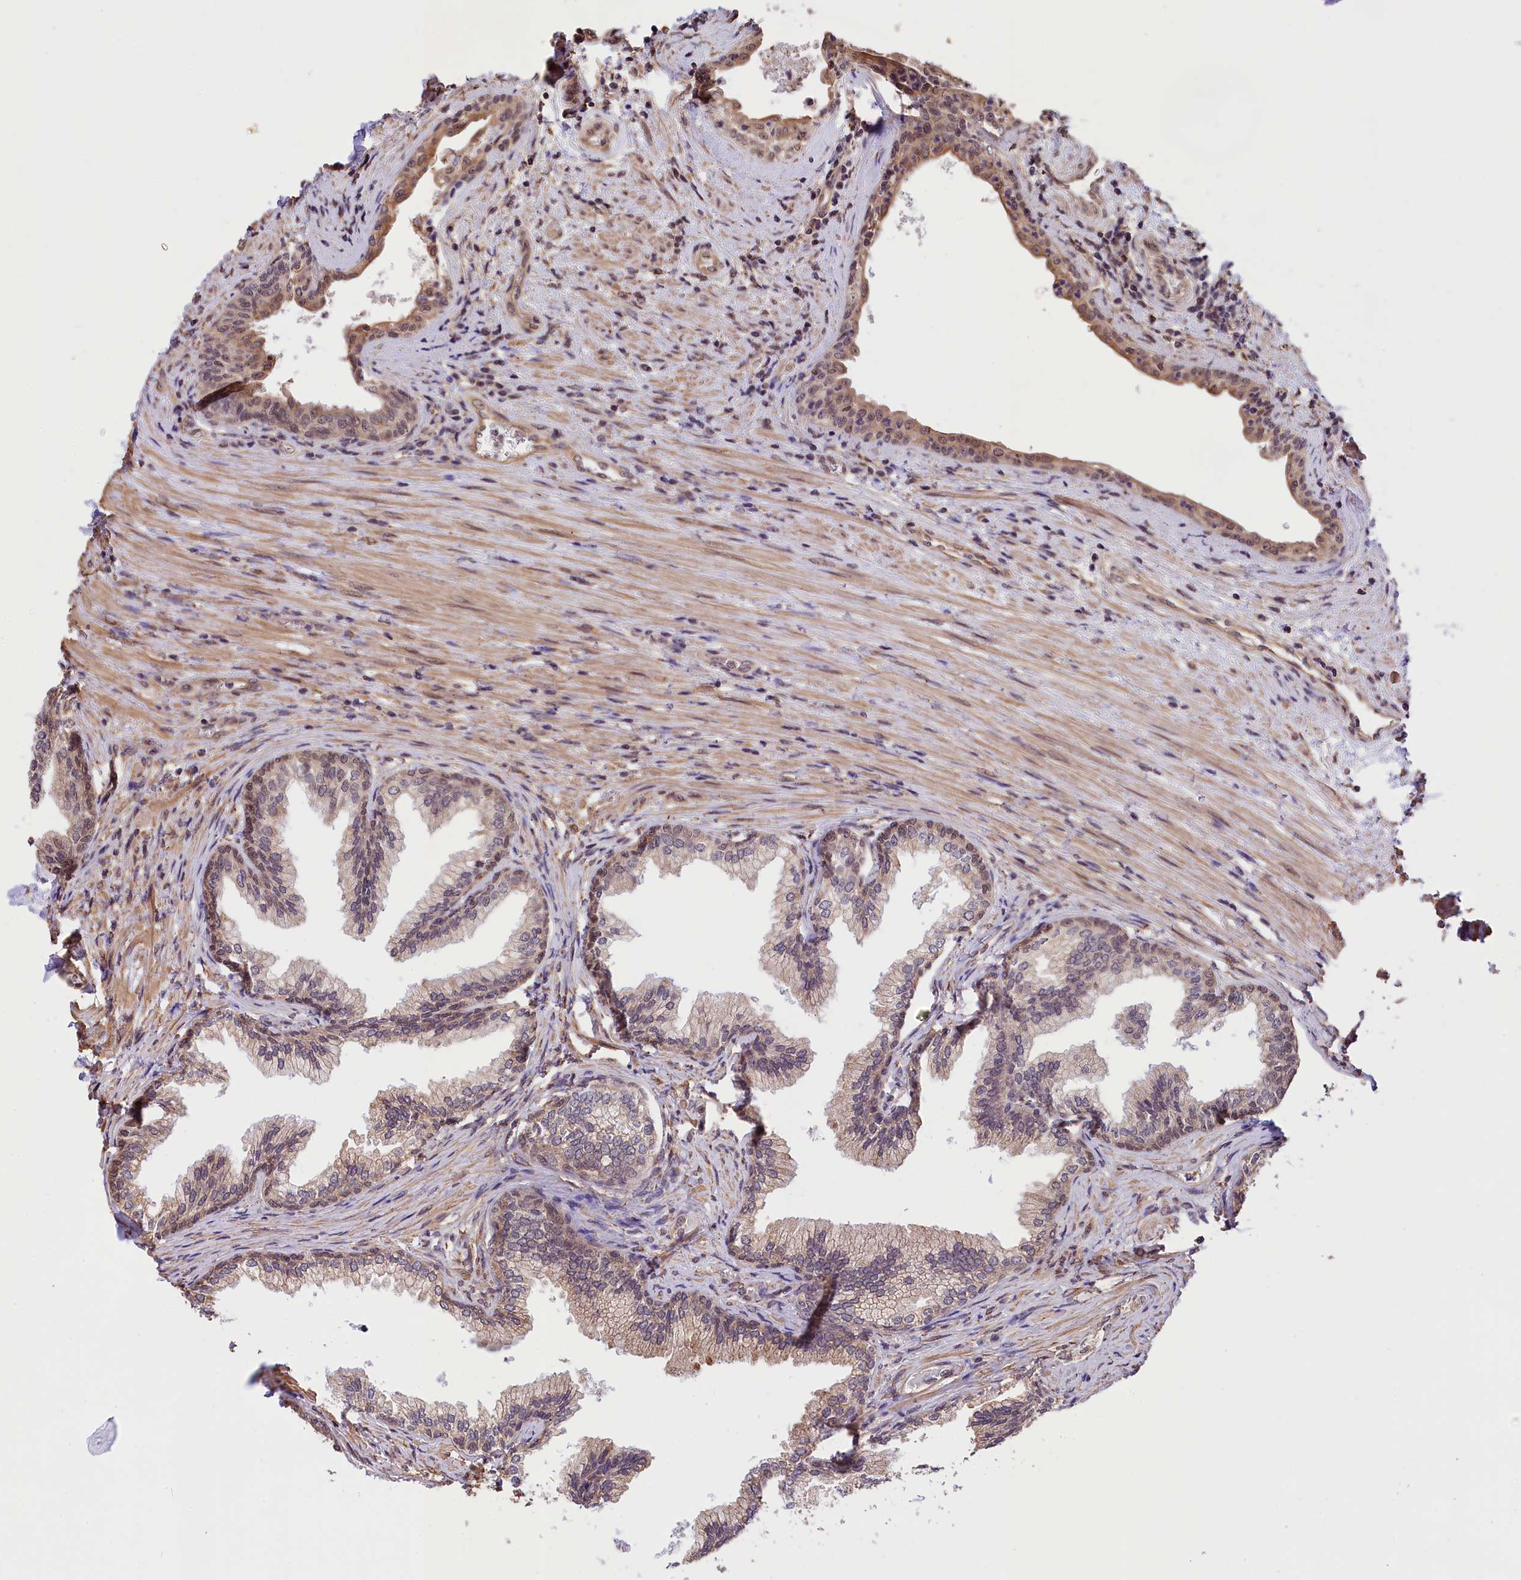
{"staining": {"intensity": "moderate", "quantity": "25%-75%", "location": "cytoplasmic/membranous,nuclear"}, "tissue": "prostate", "cell_type": "Glandular cells", "image_type": "normal", "snomed": [{"axis": "morphology", "description": "Normal tissue, NOS"}, {"axis": "topography", "description": "Prostate"}], "caption": "Protein expression analysis of benign human prostate reveals moderate cytoplasmic/membranous,nuclear staining in about 25%-75% of glandular cells.", "gene": "ZC3H4", "patient": {"sex": "male", "age": 76}}